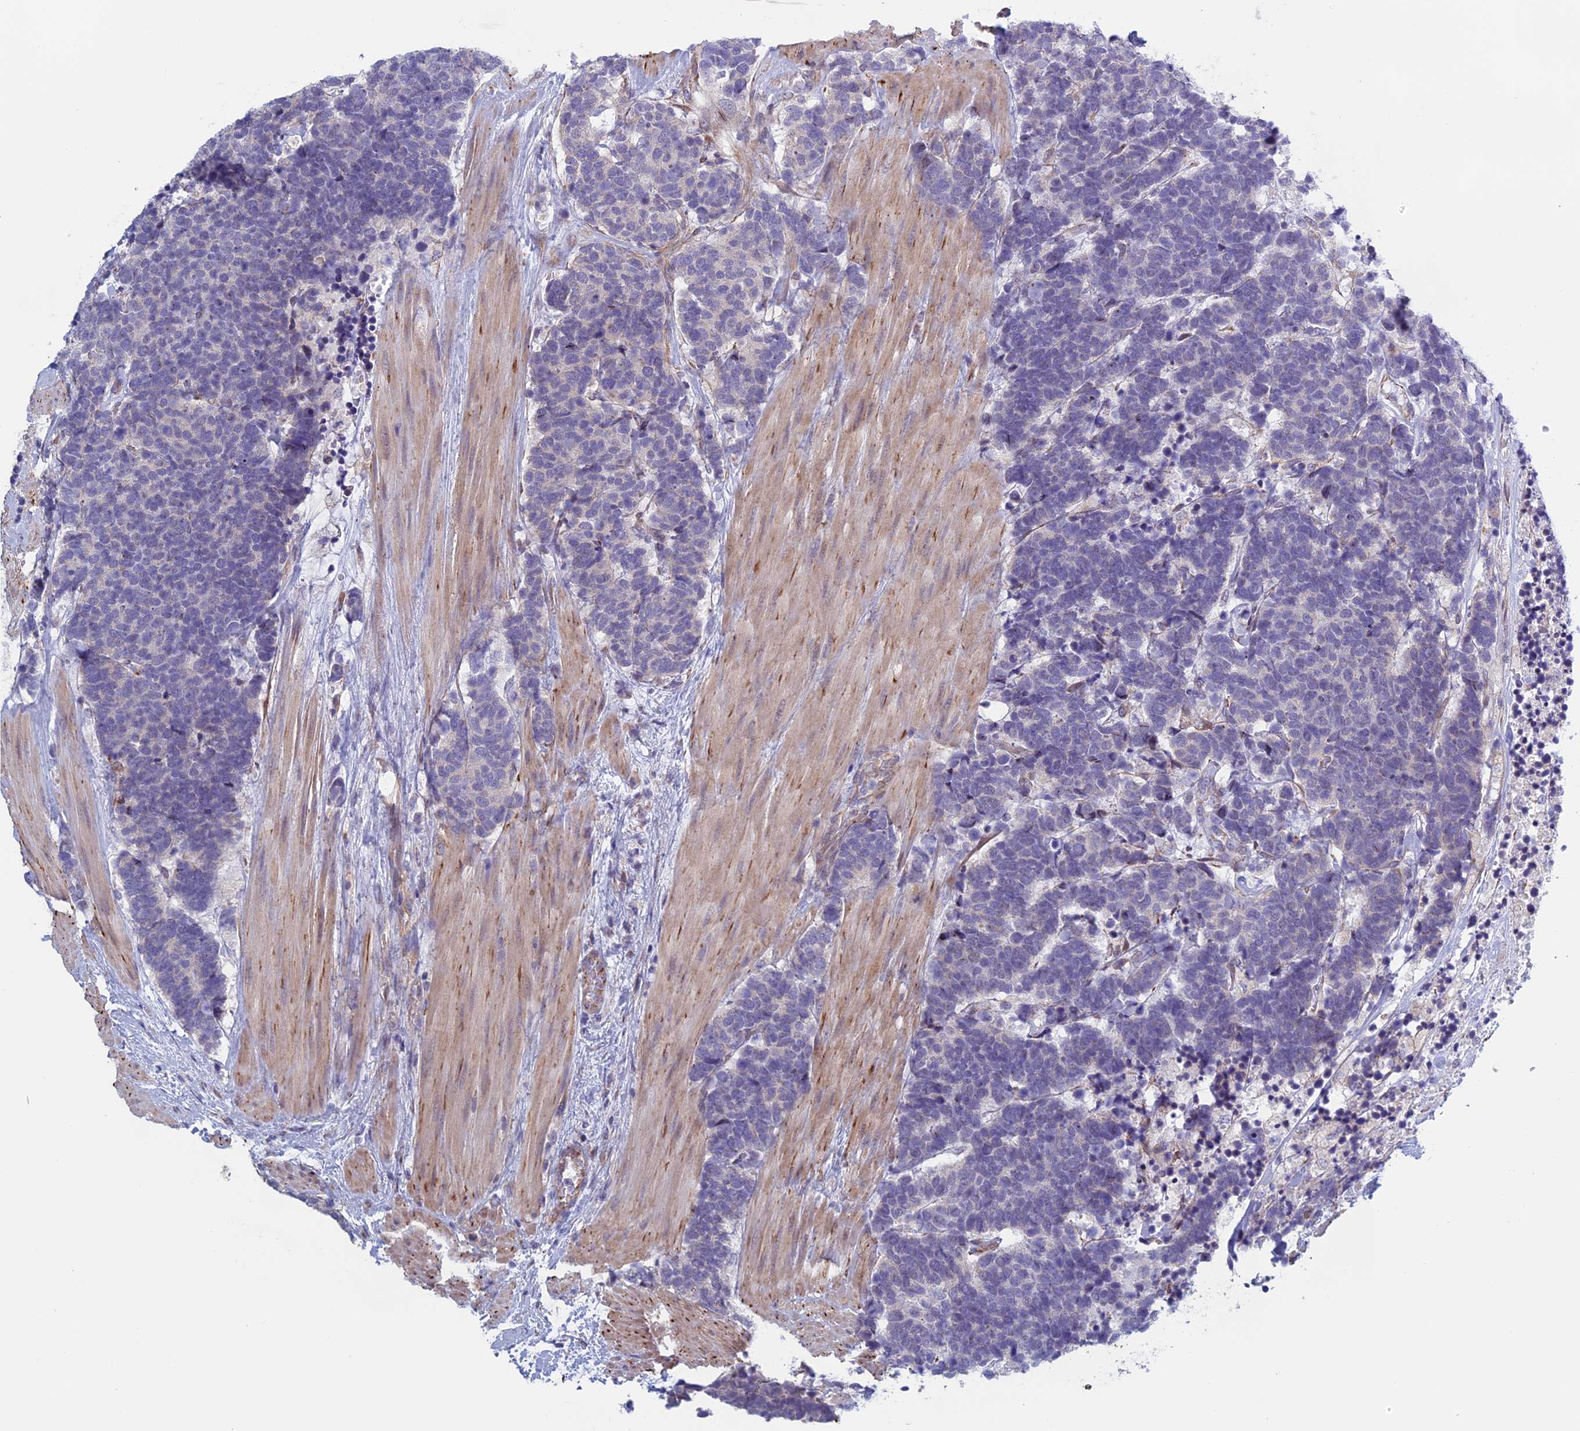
{"staining": {"intensity": "negative", "quantity": "none", "location": "none"}, "tissue": "carcinoid", "cell_type": "Tumor cells", "image_type": "cancer", "snomed": [{"axis": "morphology", "description": "Carcinoma, NOS"}, {"axis": "morphology", "description": "Carcinoid, malignant, NOS"}, {"axis": "topography", "description": "Urinary bladder"}], "caption": "Immunohistochemistry (IHC) micrograph of carcinoma stained for a protein (brown), which reveals no staining in tumor cells.", "gene": "BCL2L10", "patient": {"sex": "male", "age": 57}}